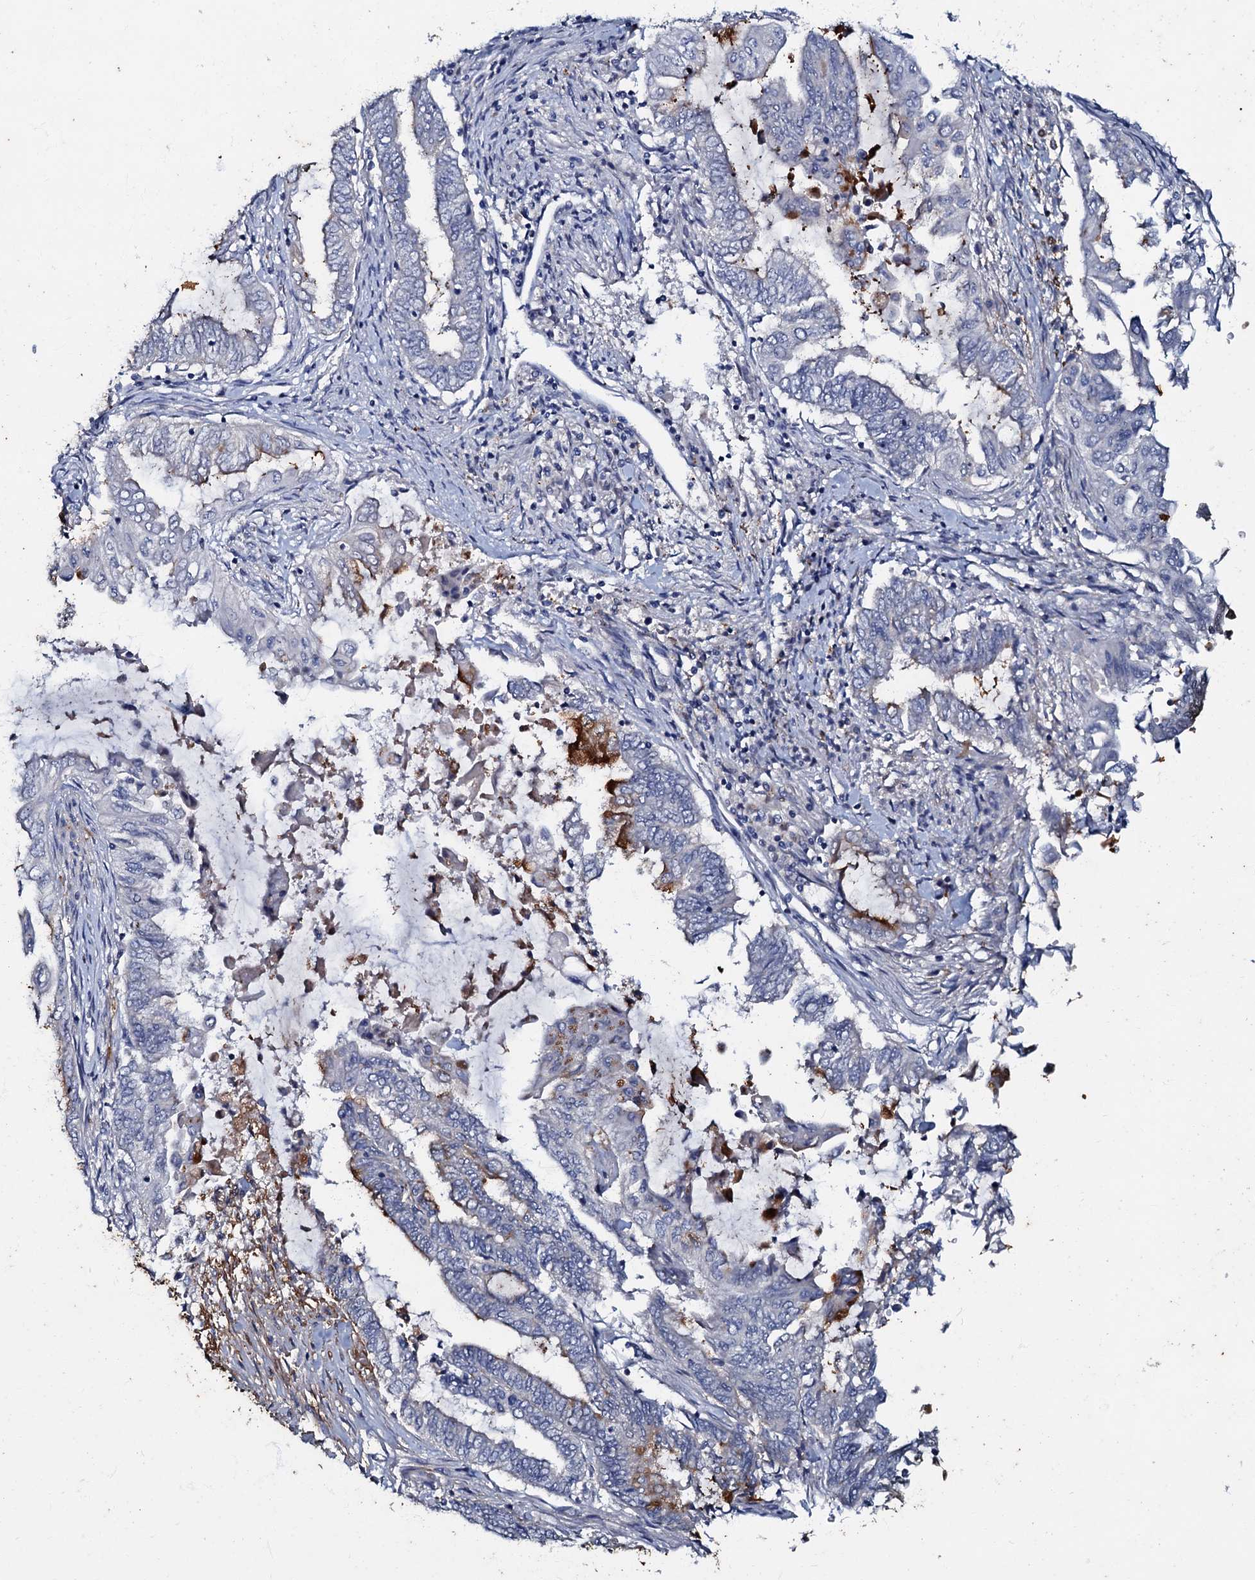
{"staining": {"intensity": "negative", "quantity": "none", "location": "none"}, "tissue": "endometrial cancer", "cell_type": "Tumor cells", "image_type": "cancer", "snomed": [{"axis": "morphology", "description": "Adenocarcinoma, NOS"}, {"axis": "topography", "description": "Uterus"}, {"axis": "topography", "description": "Endometrium"}], "caption": "IHC of endometrial adenocarcinoma demonstrates no positivity in tumor cells.", "gene": "MANSC4", "patient": {"sex": "female", "age": 70}}